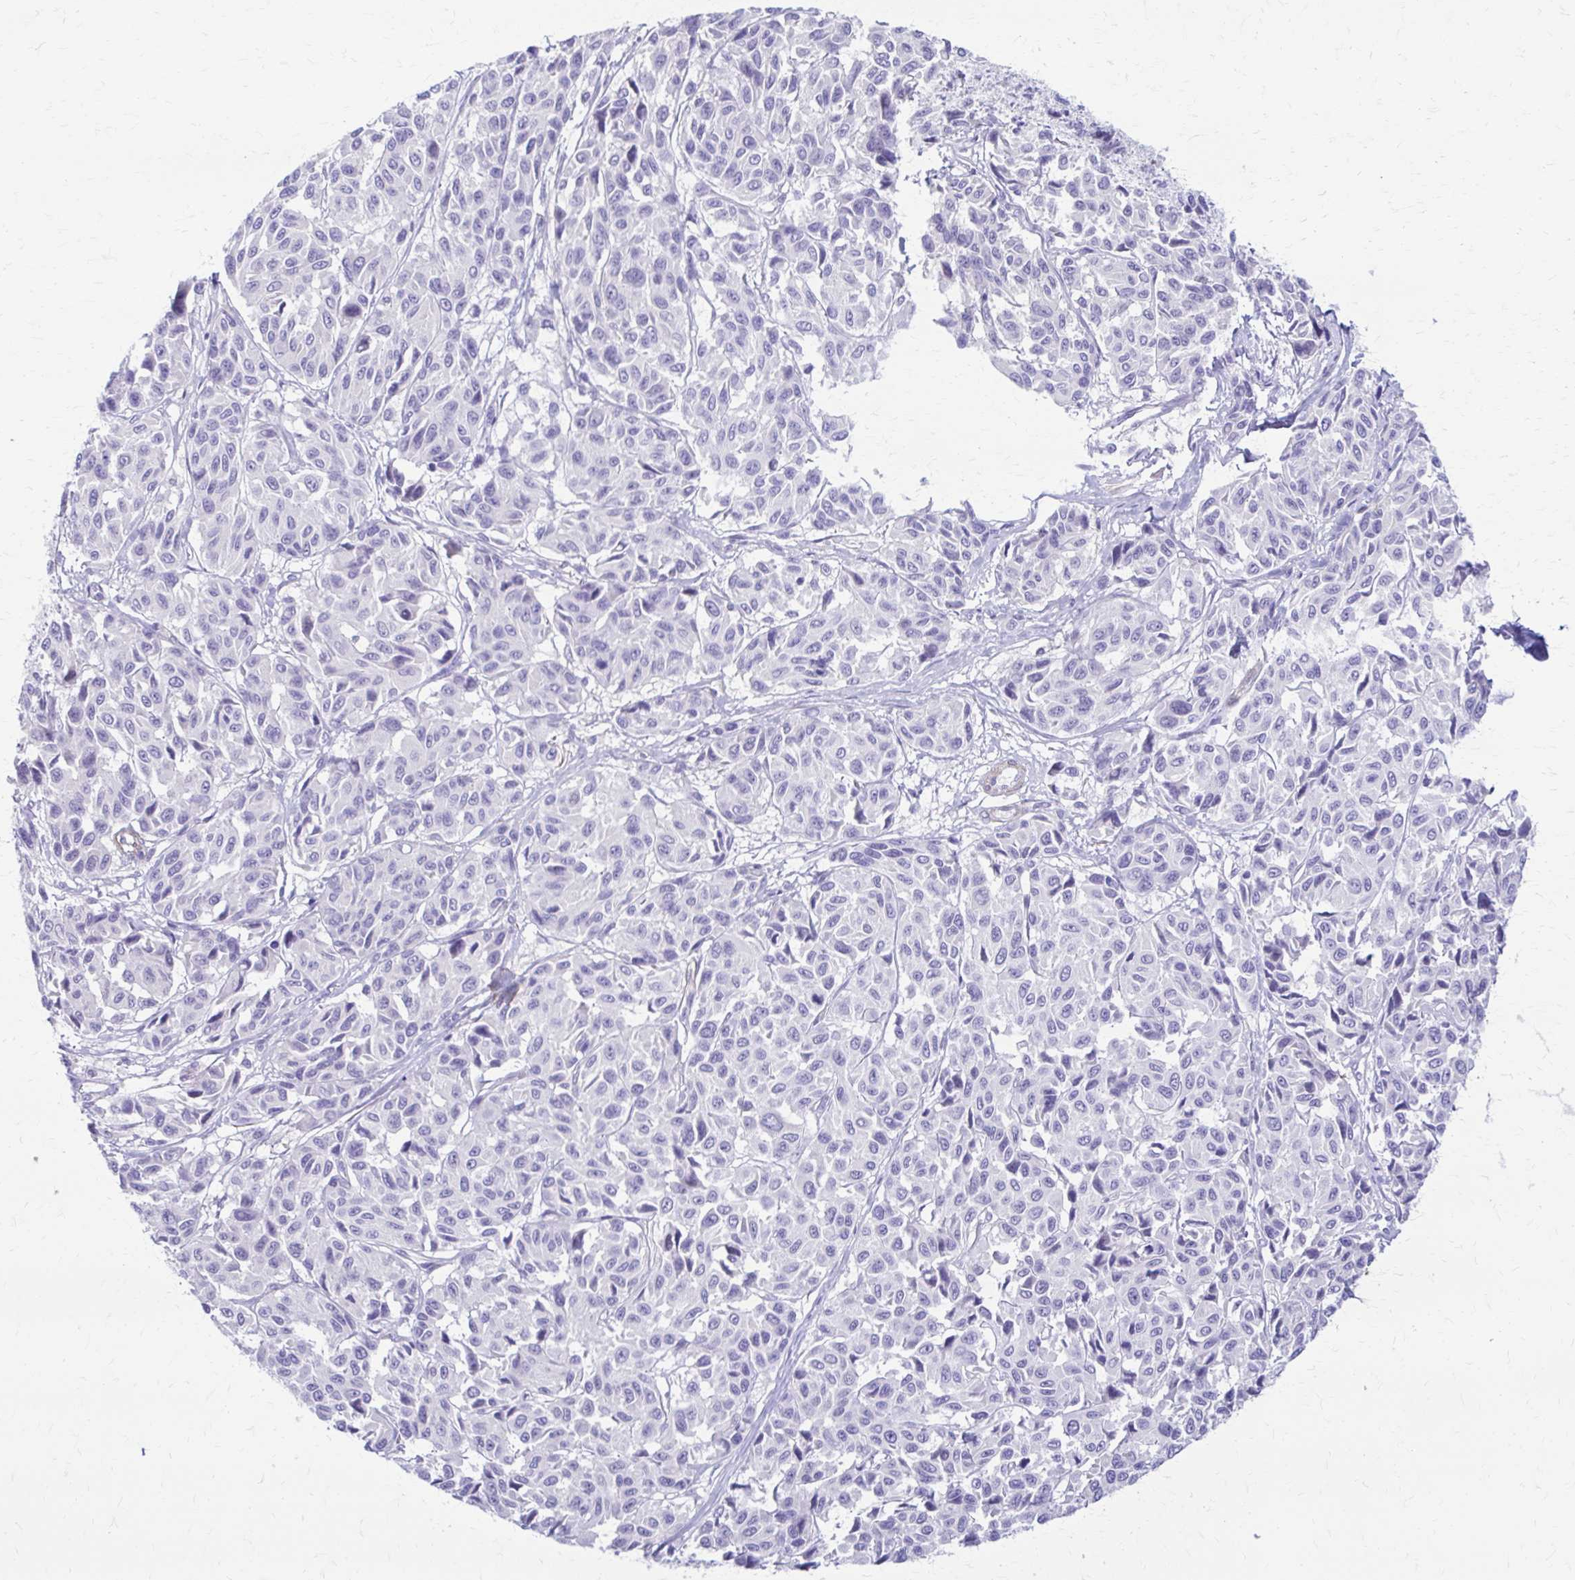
{"staining": {"intensity": "negative", "quantity": "none", "location": "none"}, "tissue": "melanoma", "cell_type": "Tumor cells", "image_type": "cancer", "snomed": [{"axis": "morphology", "description": "Malignant melanoma, NOS"}, {"axis": "topography", "description": "Skin"}], "caption": "Immunohistochemistry (IHC) micrograph of malignant melanoma stained for a protein (brown), which reveals no staining in tumor cells.", "gene": "DSP", "patient": {"sex": "female", "age": 66}}